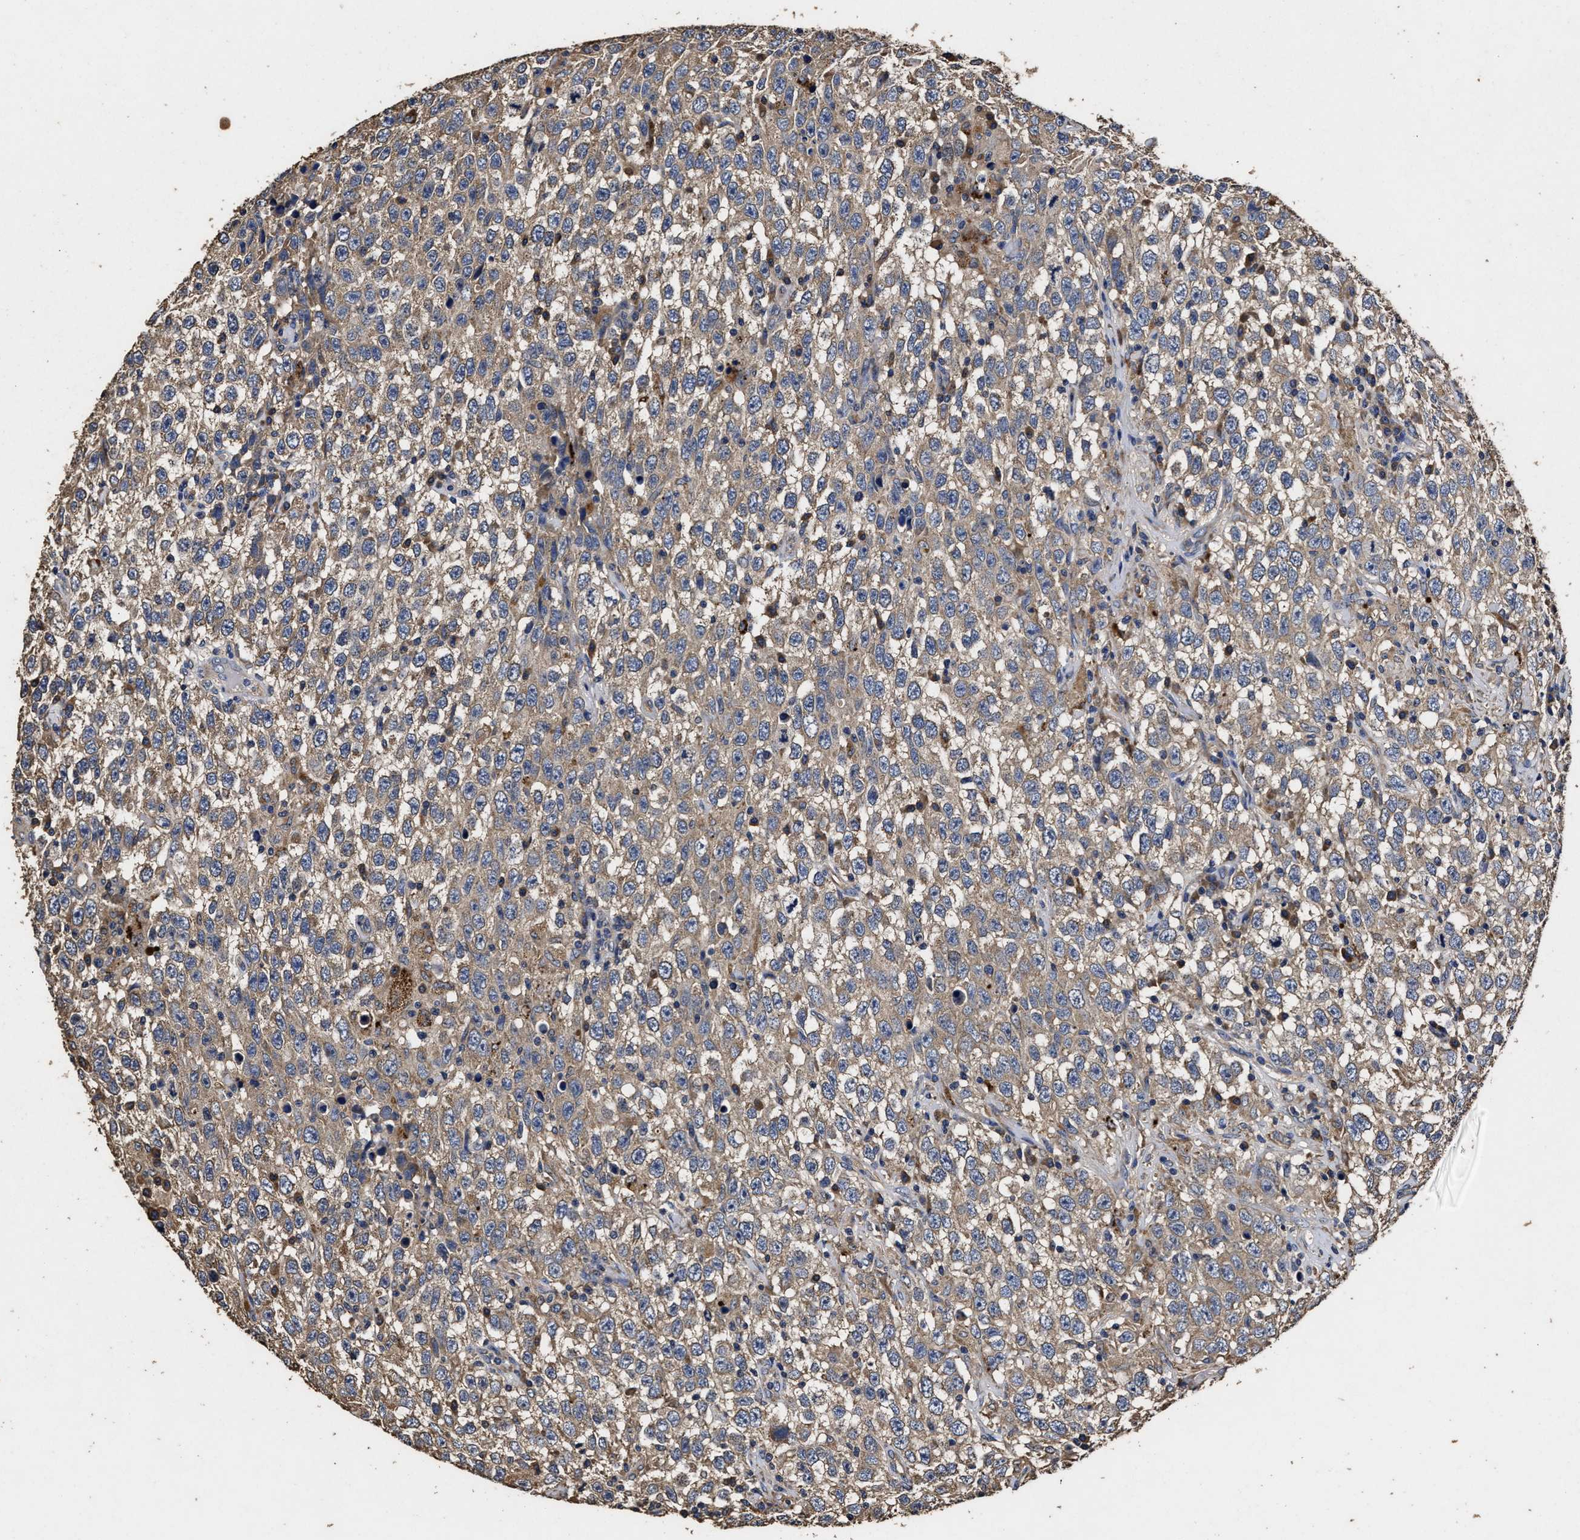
{"staining": {"intensity": "weak", "quantity": ">75%", "location": "cytoplasmic/membranous"}, "tissue": "testis cancer", "cell_type": "Tumor cells", "image_type": "cancer", "snomed": [{"axis": "morphology", "description": "Seminoma, NOS"}, {"axis": "topography", "description": "Testis"}], "caption": "Testis cancer stained with a protein marker demonstrates weak staining in tumor cells.", "gene": "PPM1K", "patient": {"sex": "male", "age": 41}}